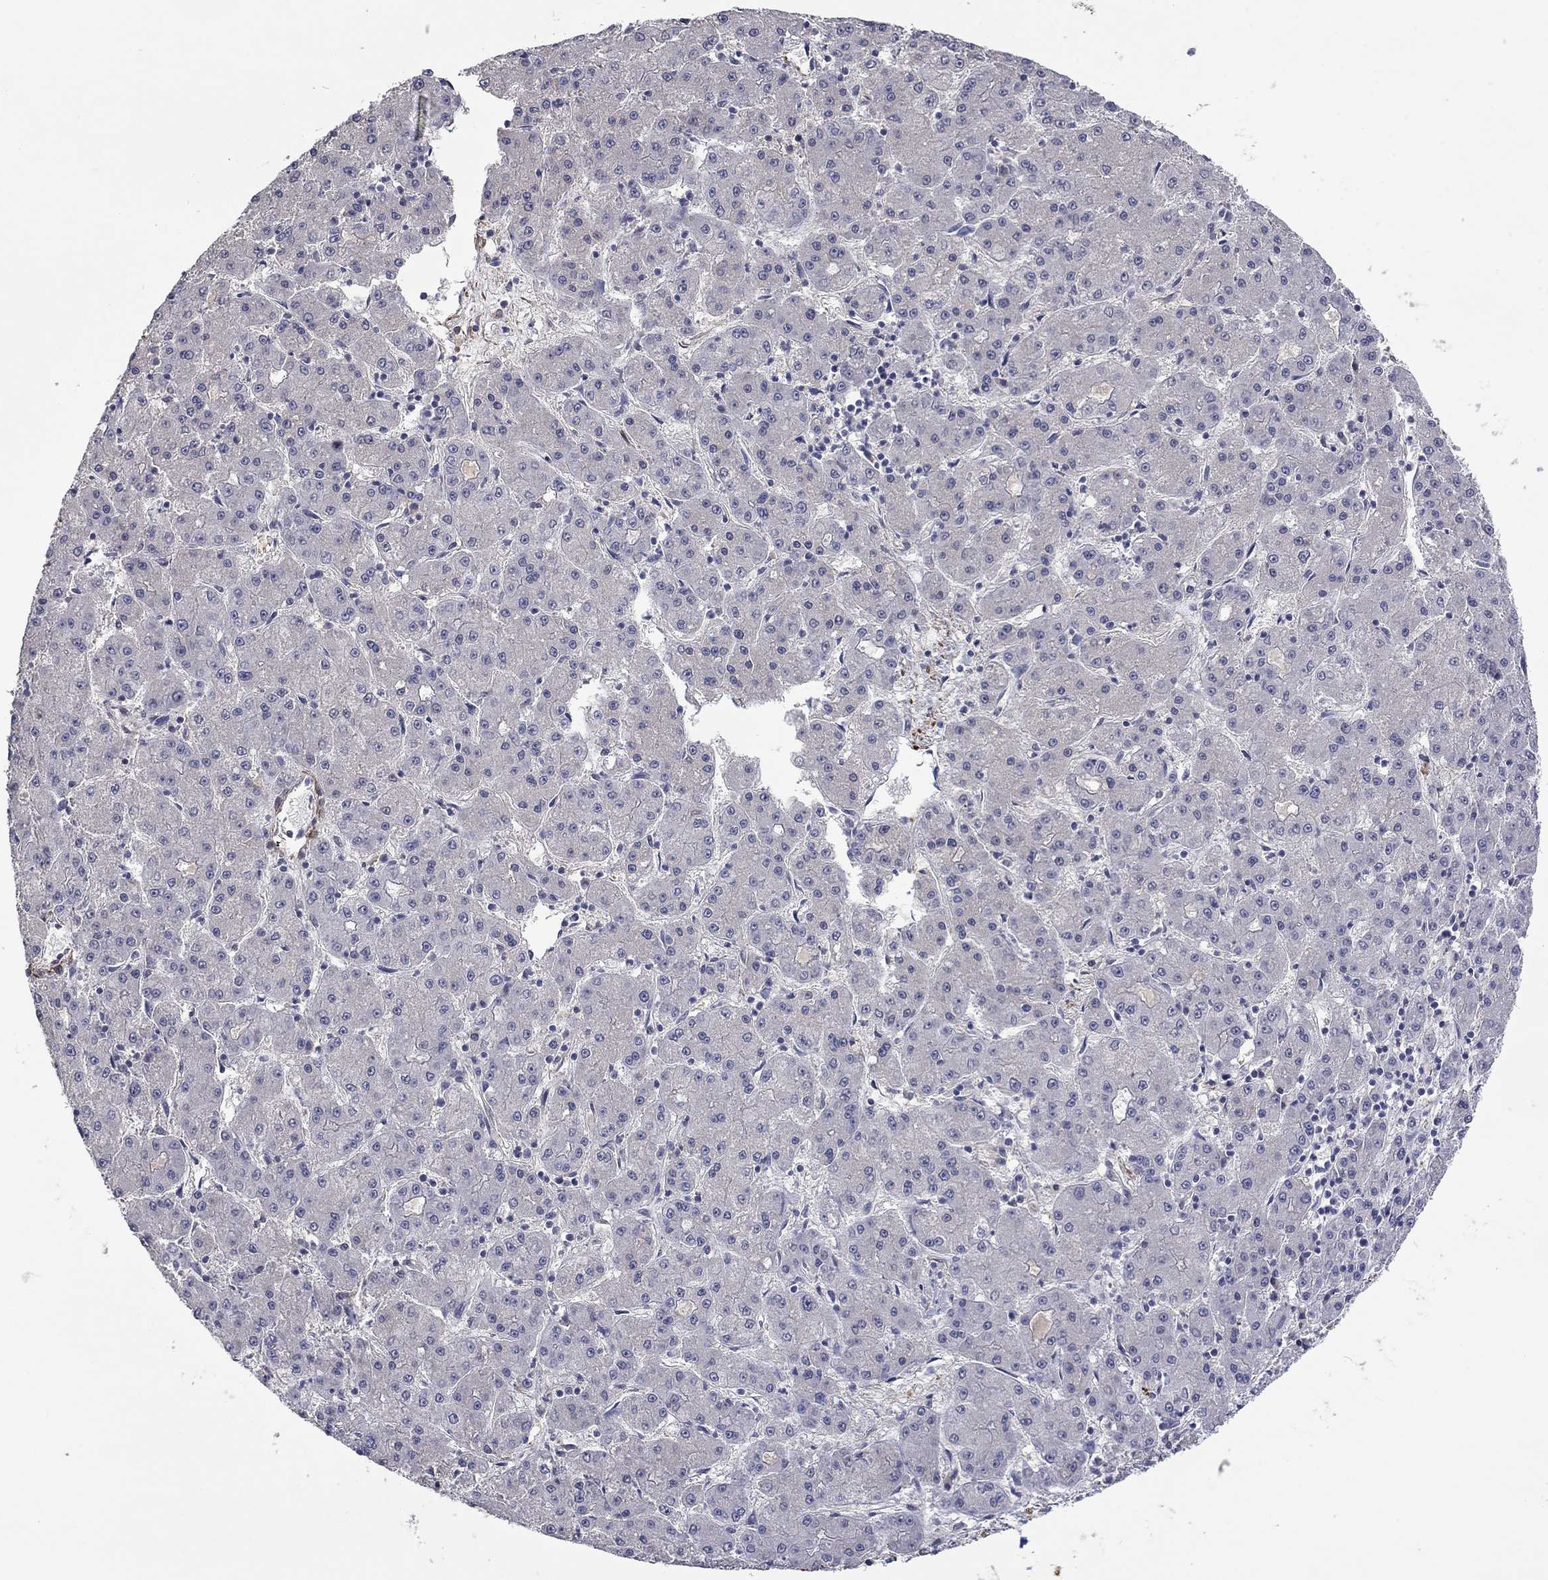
{"staining": {"intensity": "negative", "quantity": "none", "location": "none"}, "tissue": "liver cancer", "cell_type": "Tumor cells", "image_type": "cancer", "snomed": [{"axis": "morphology", "description": "Carcinoma, Hepatocellular, NOS"}, {"axis": "topography", "description": "Liver"}], "caption": "High magnification brightfield microscopy of liver hepatocellular carcinoma stained with DAB (brown) and counterstained with hematoxylin (blue): tumor cells show no significant positivity.", "gene": "IP6K3", "patient": {"sex": "male", "age": 73}}